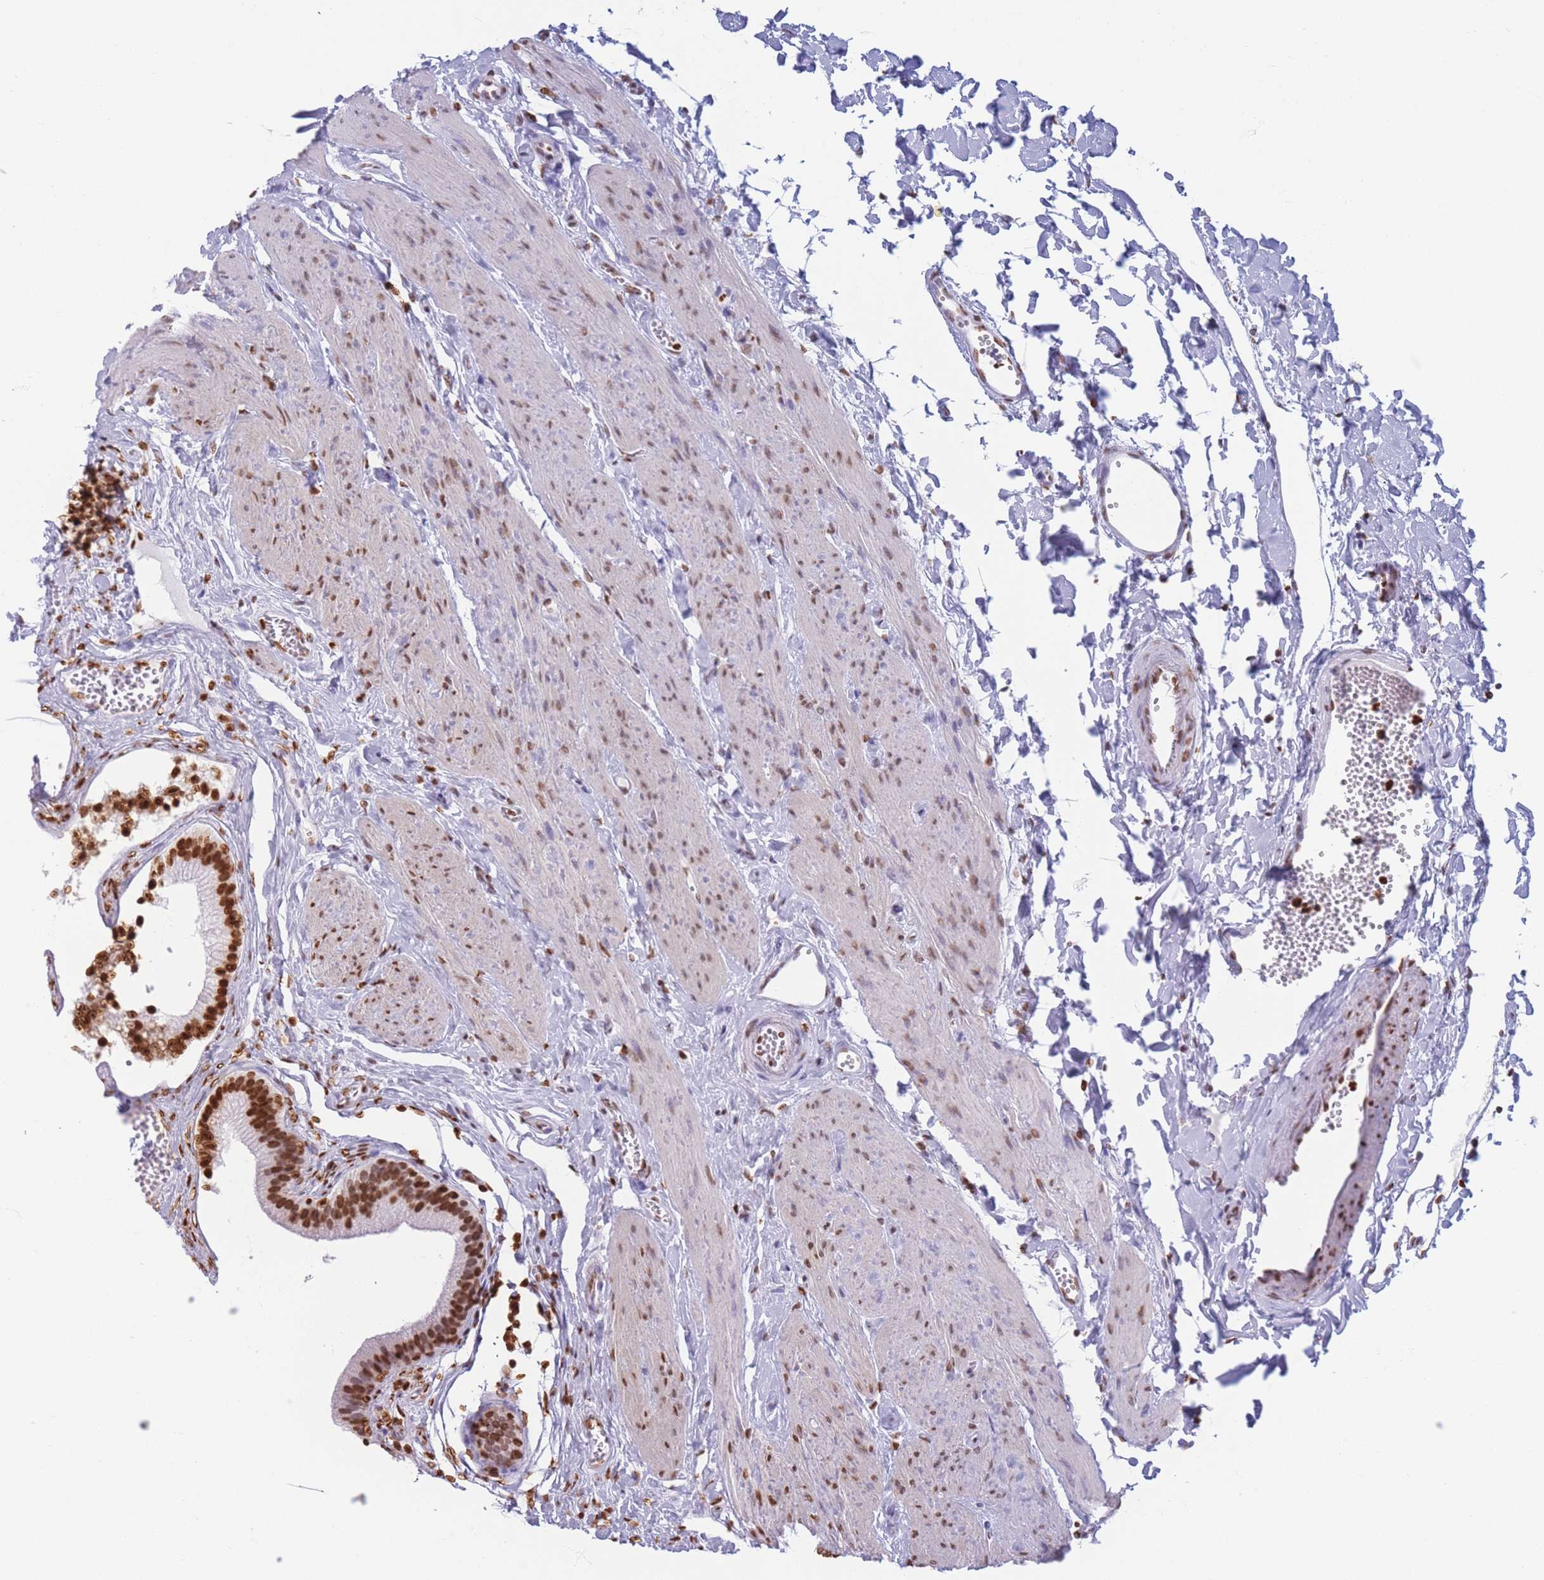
{"staining": {"intensity": "strong", "quantity": ">75%", "location": "nuclear"}, "tissue": "gallbladder", "cell_type": "Glandular cells", "image_type": "normal", "snomed": [{"axis": "morphology", "description": "Normal tissue, NOS"}, {"axis": "topography", "description": "Gallbladder"}], "caption": "Immunohistochemistry (IHC) photomicrograph of benign gallbladder: human gallbladder stained using immunohistochemistry shows high levels of strong protein expression localized specifically in the nuclear of glandular cells, appearing as a nuclear brown color.", "gene": "RYK", "patient": {"sex": "female", "age": 54}}